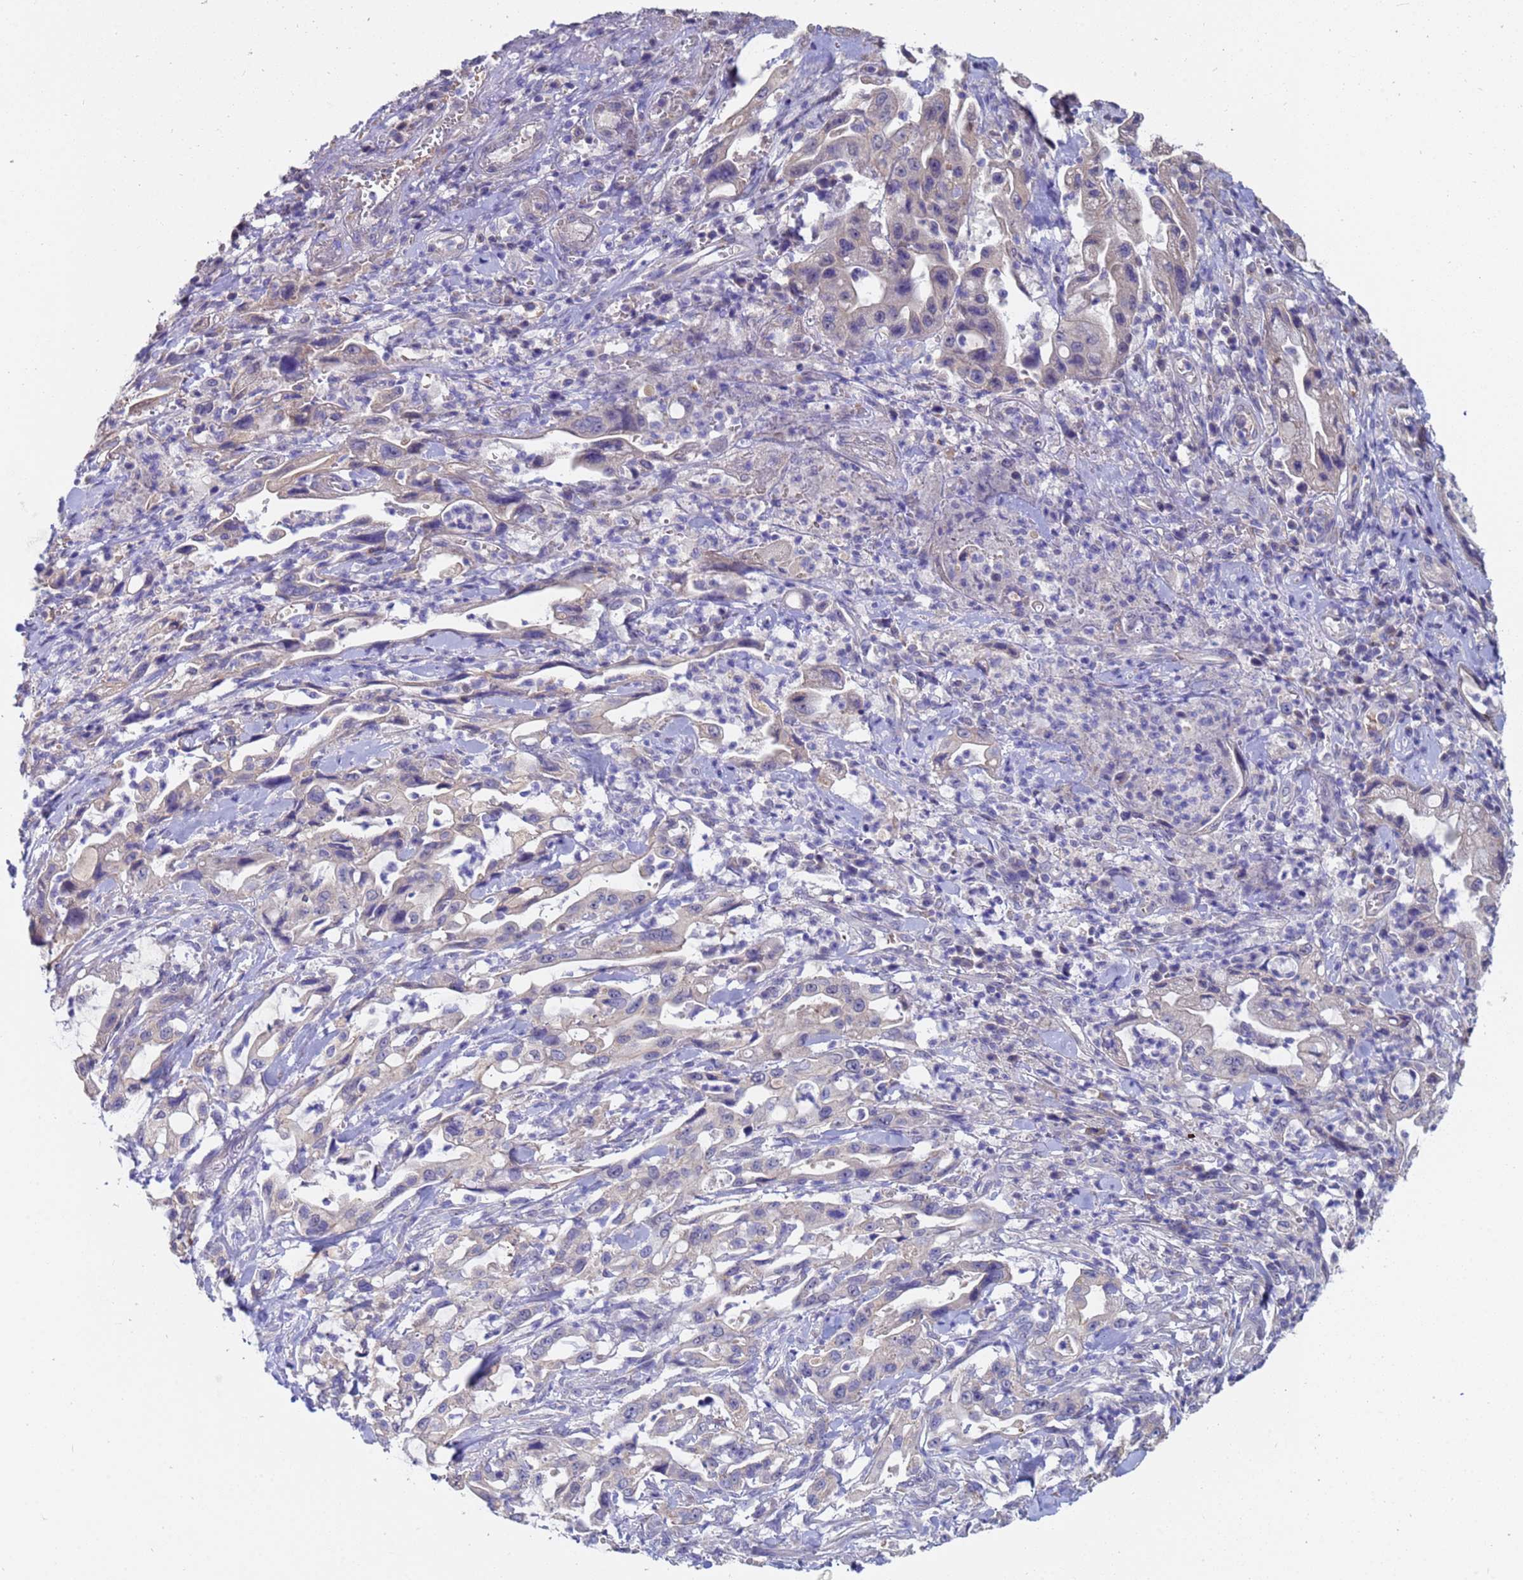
{"staining": {"intensity": "negative", "quantity": "none", "location": "none"}, "tissue": "pancreatic cancer", "cell_type": "Tumor cells", "image_type": "cancer", "snomed": [{"axis": "morphology", "description": "Adenocarcinoma, NOS"}, {"axis": "topography", "description": "Pancreas"}], "caption": "High magnification brightfield microscopy of pancreatic cancer stained with DAB (brown) and counterstained with hematoxylin (blue): tumor cells show no significant expression.", "gene": "IHO1", "patient": {"sex": "female", "age": 61}}